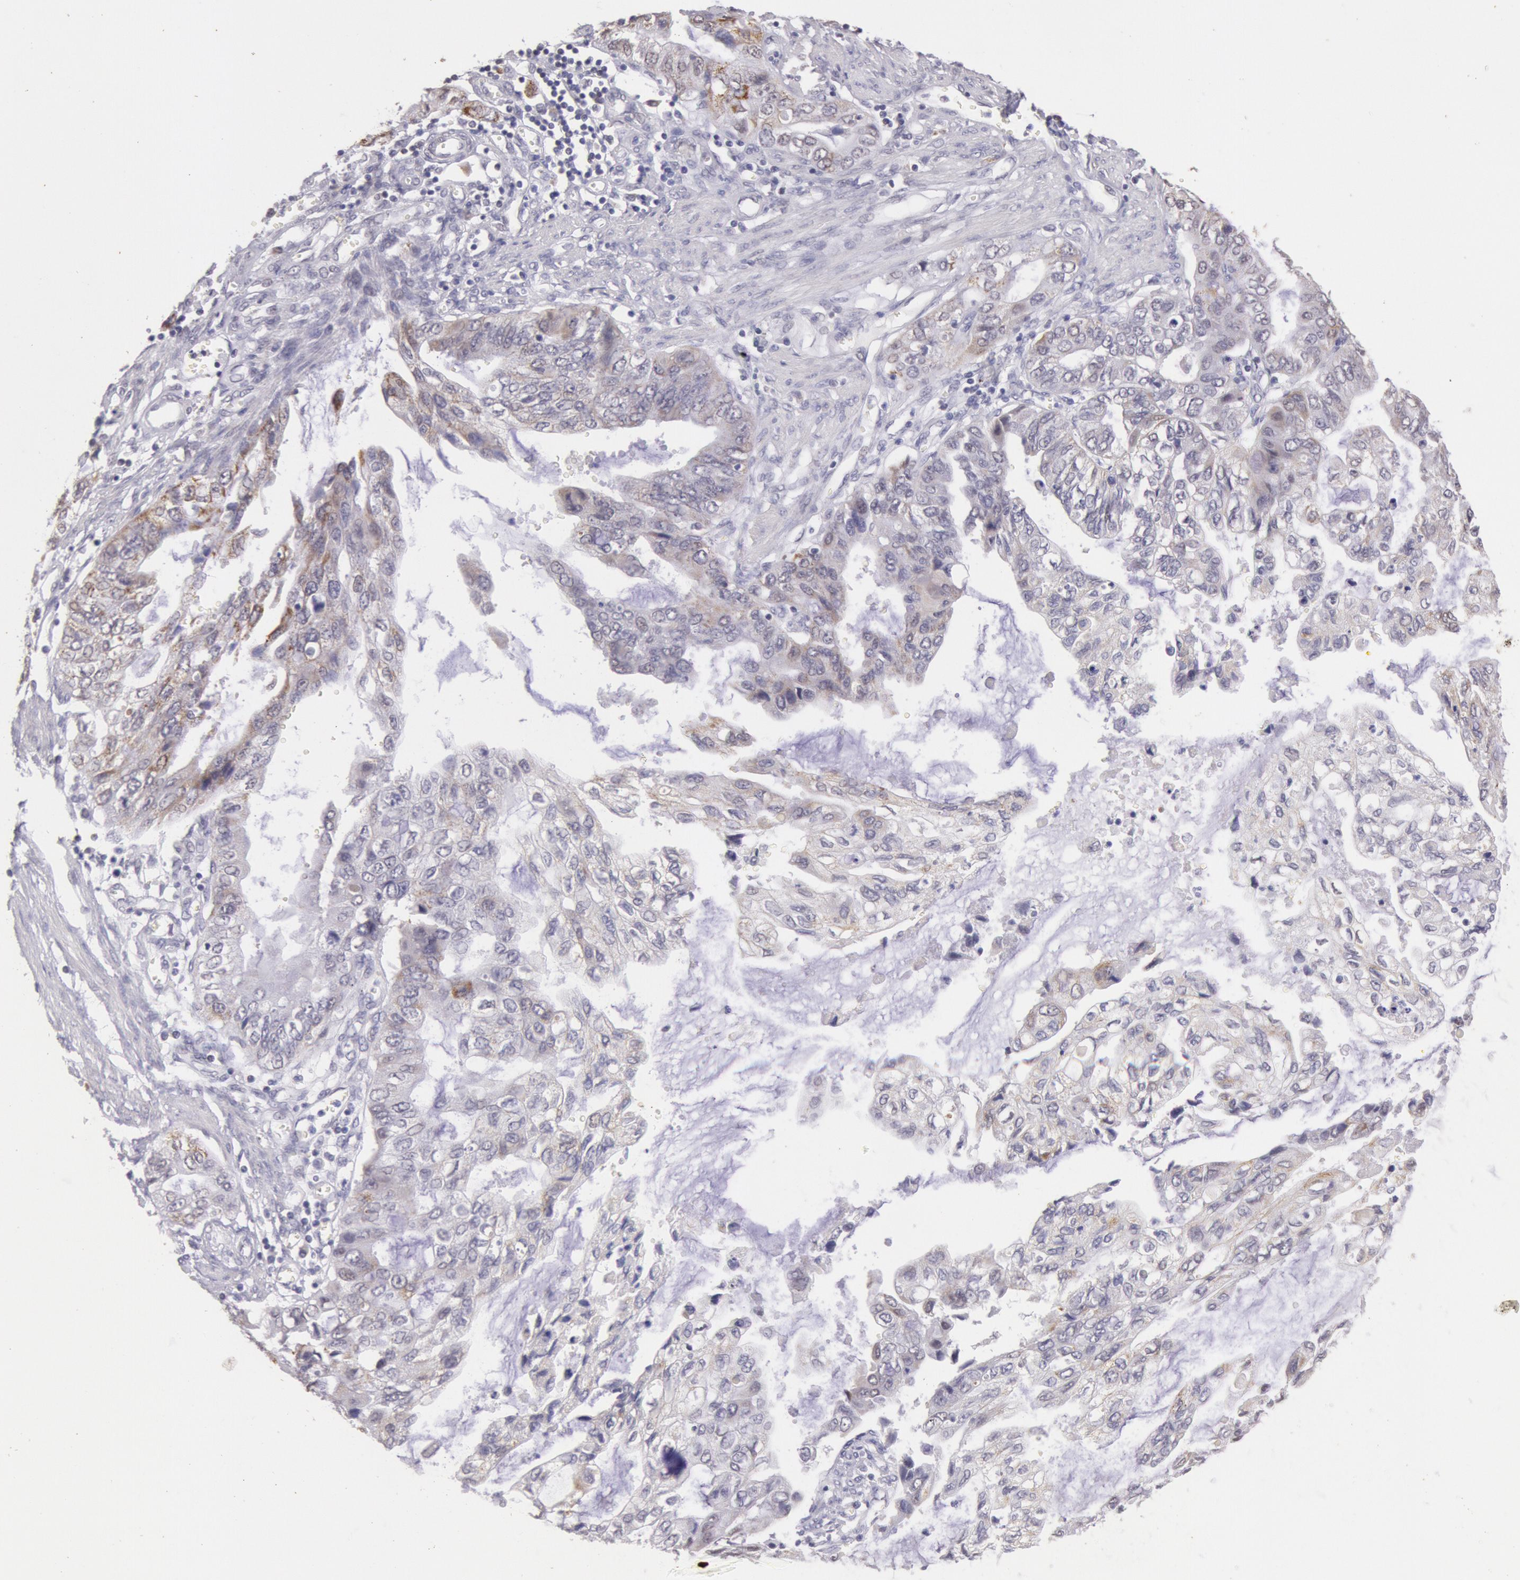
{"staining": {"intensity": "weak", "quantity": "25%-75%", "location": "cytoplasmic/membranous"}, "tissue": "stomach cancer", "cell_type": "Tumor cells", "image_type": "cancer", "snomed": [{"axis": "morphology", "description": "Adenocarcinoma, NOS"}, {"axis": "topography", "description": "Stomach, upper"}], "caption": "Immunohistochemistry (IHC) staining of stomach cancer (adenocarcinoma), which reveals low levels of weak cytoplasmic/membranous expression in about 25%-75% of tumor cells indicating weak cytoplasmic/membranous protein expression. The staining was performed using DAB (3,3'-diaminobenzidine) (brown) for protein detection and nuclei were counterstained in hematoxylin (blue).", "gene": "FRMD6", "patient": {"sex": "female", "age": 52}}